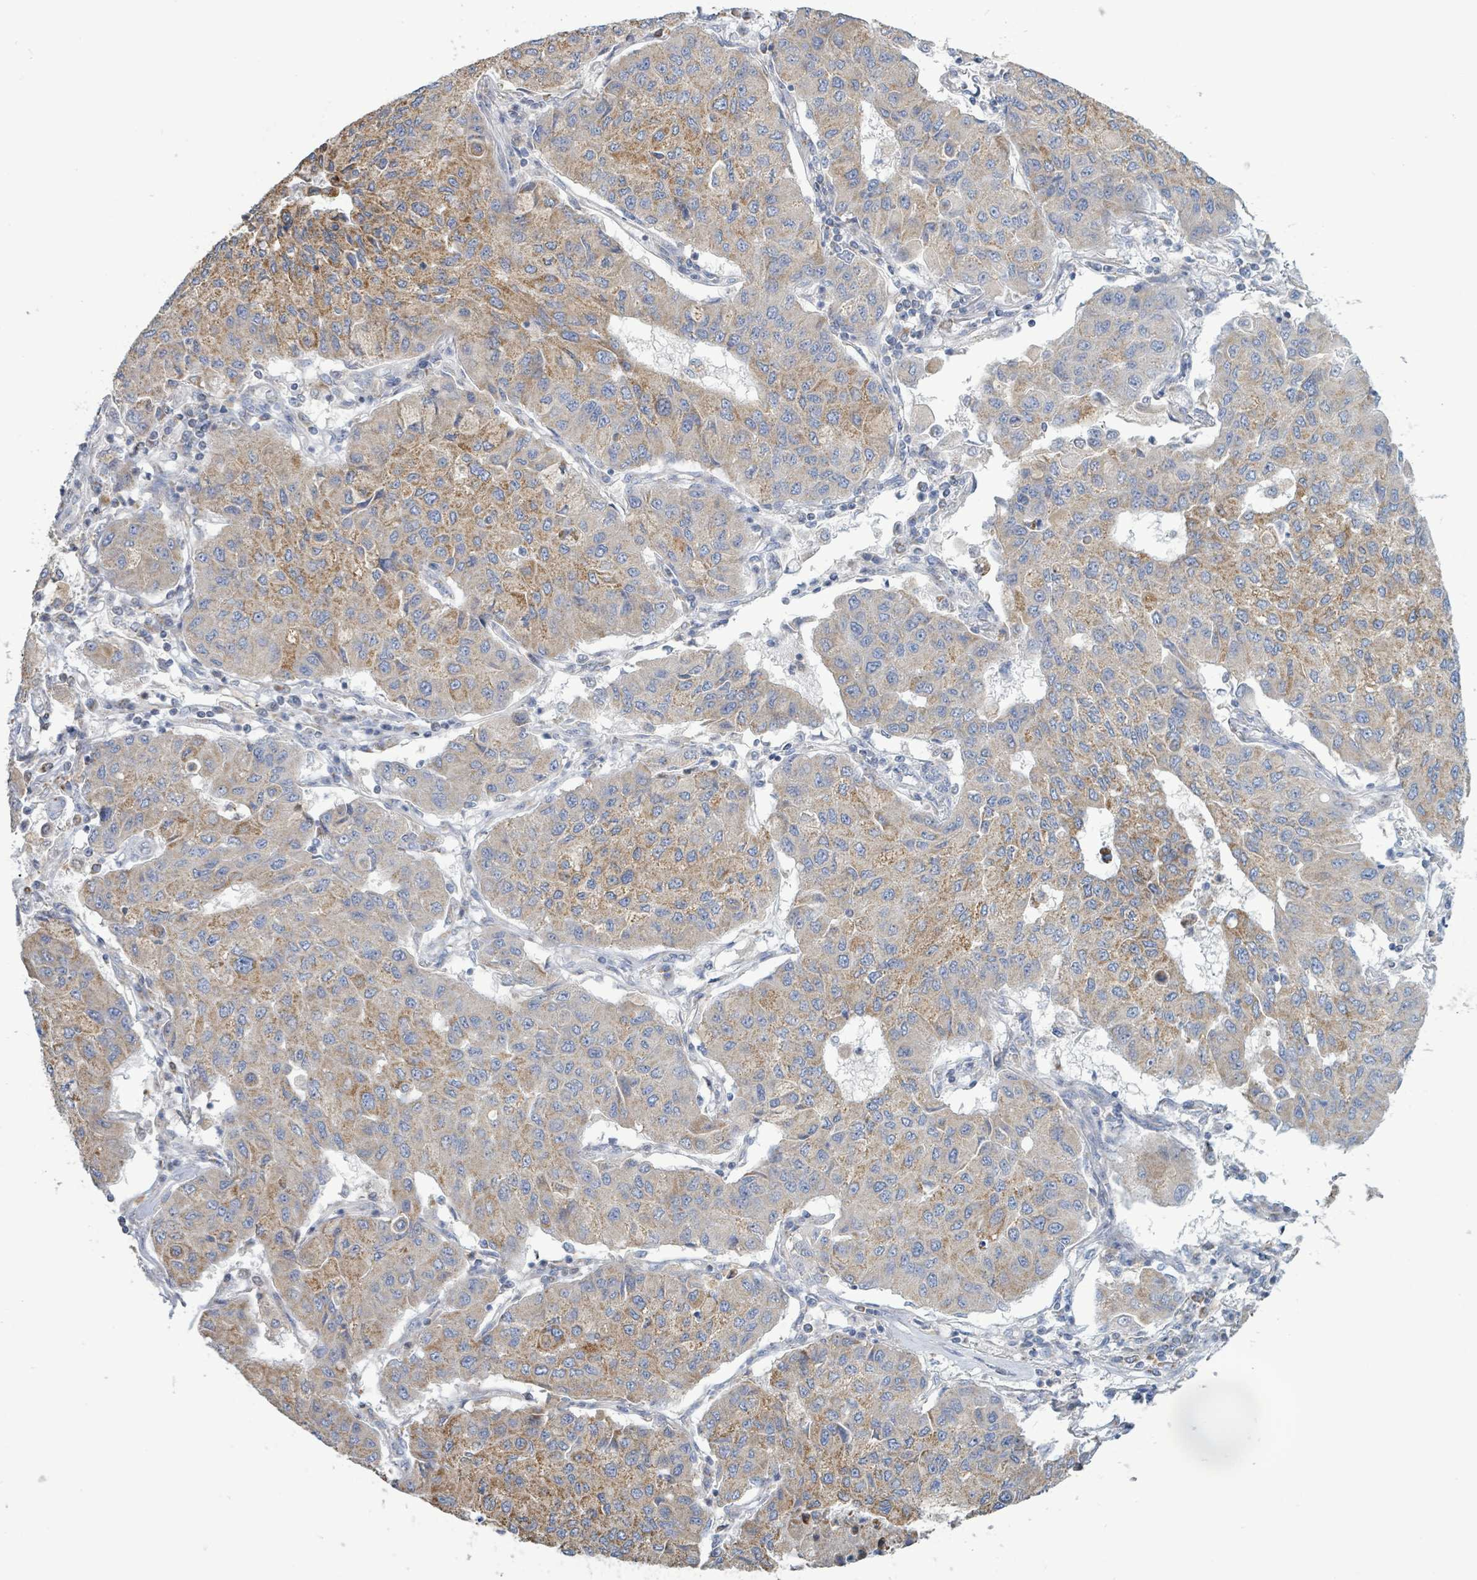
{"staining": {"intensity": "moderate", "quantity": "25%-75%", "location": "cytoplasmic/membranous"}, "tissue": "lung cancer", "cell_type": "Tumor cells", "image_type": "cancer", "snomed": [{"axis": "morphology", "description": "Squamous cell carcinoma, NOS"}, {"axis": "topography", "description": "Lung"}], "caption": "Lung squamous cell carcinoma stained with a protein marker displays moderate staining in tumor cells.", "gene": "AKR1C4", "patient": {"sex": "male", "age": 74}}